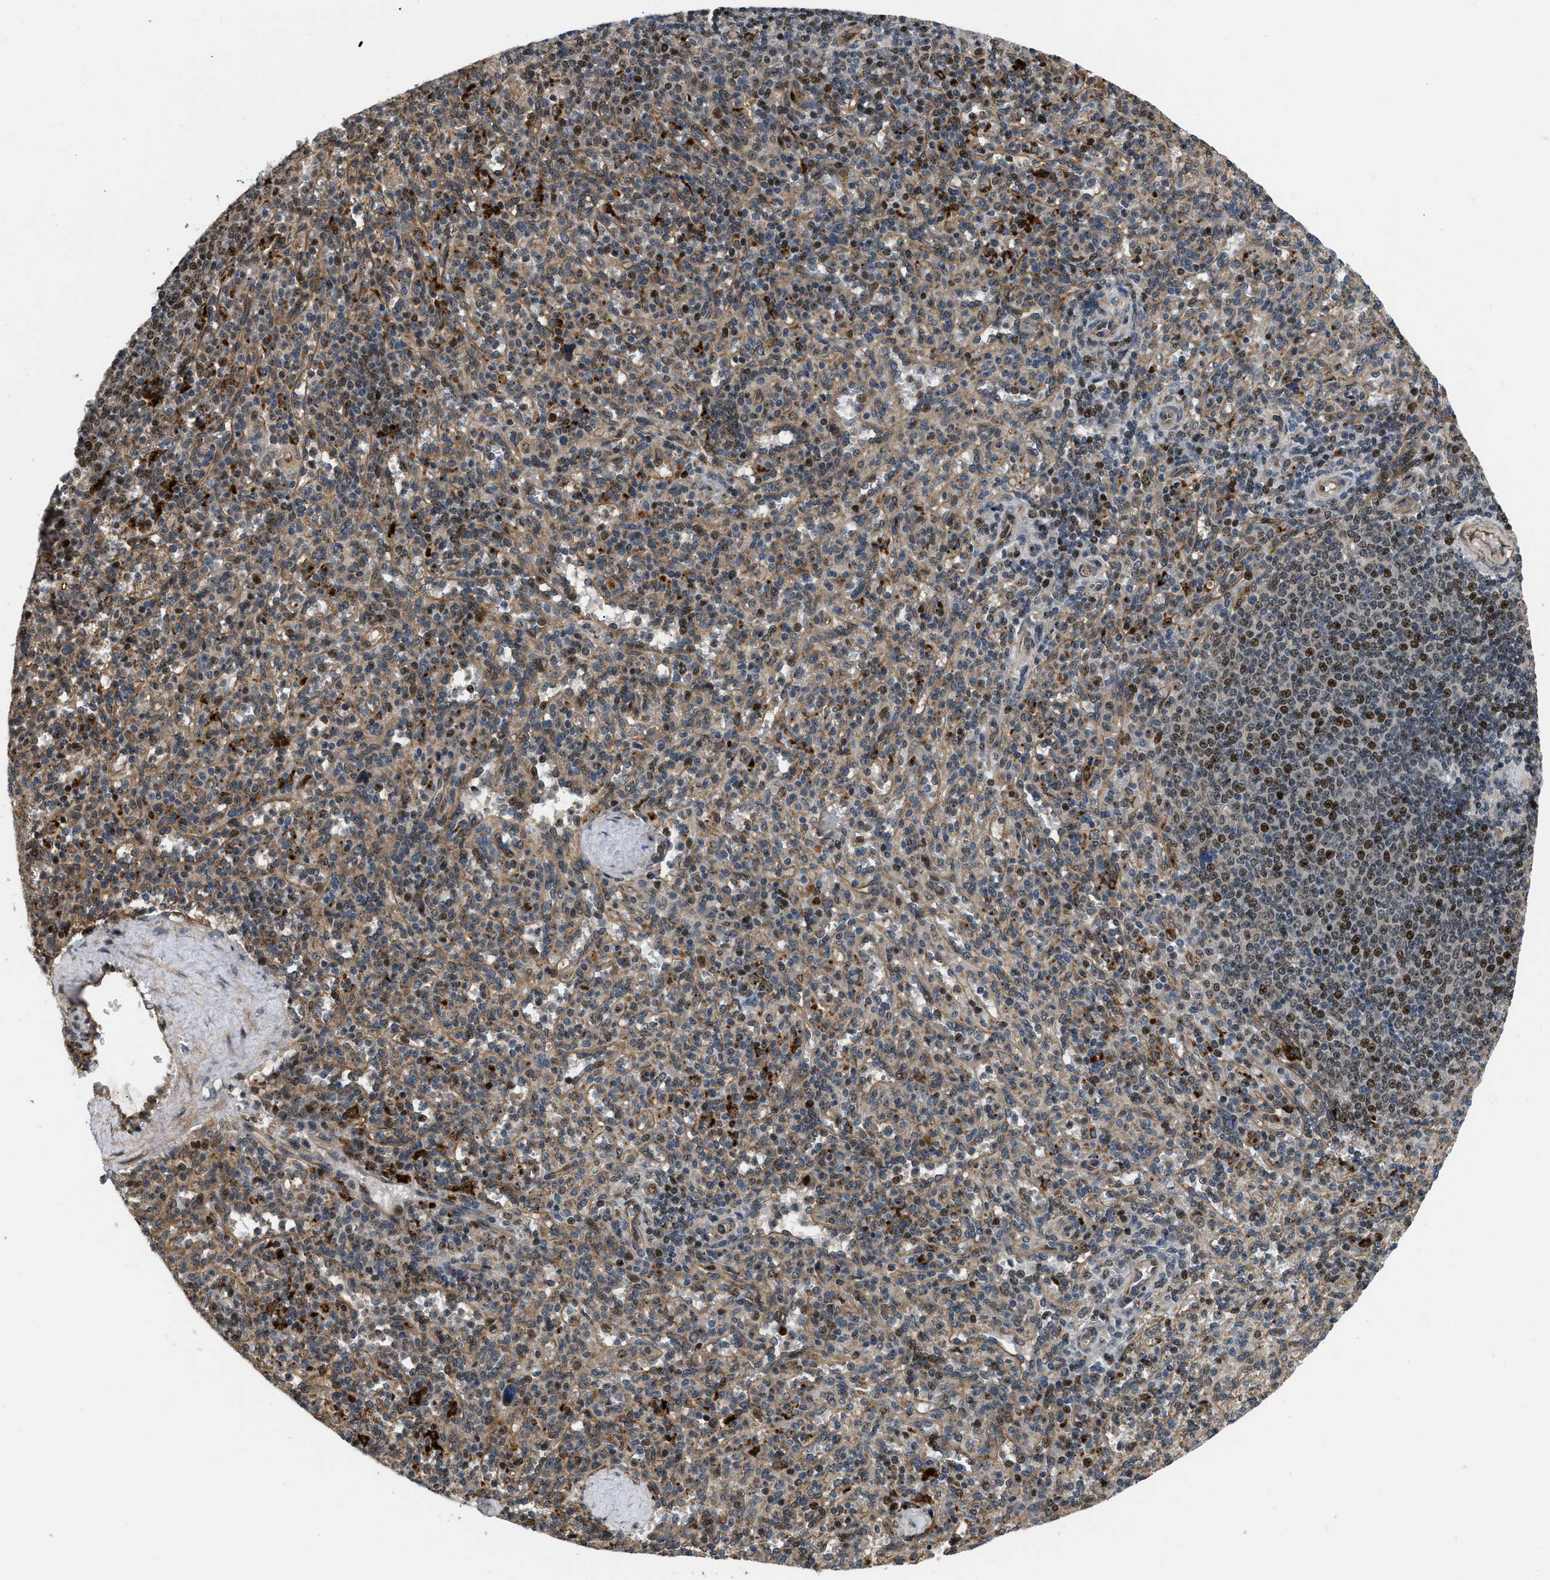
{"staining": {"intensity": "moderate", "quantity": ">75%", "location": "cytoplasmic/membranous"}, "tissue": "spleen", "cell_type": "Cells in red pulp", "image_type": "normal", "snomed": [{"axis": "morphology", "description": "Normal tissue, NOS"}, {"axis": "topography", "description": "Spleen"}], "caption": "Immunohistochemistry (IHC) photomicrograph of unremarkable spleen: spleen stained using IHC displays medium levels of moderate protein expression localized specifically in the cytoplasmic/membranous of cells in red pulp, appearing as a cytoplasmic/membranous brown color.", "gene": "LTA4H", "patient": {"sex": "male", "age": 36}}